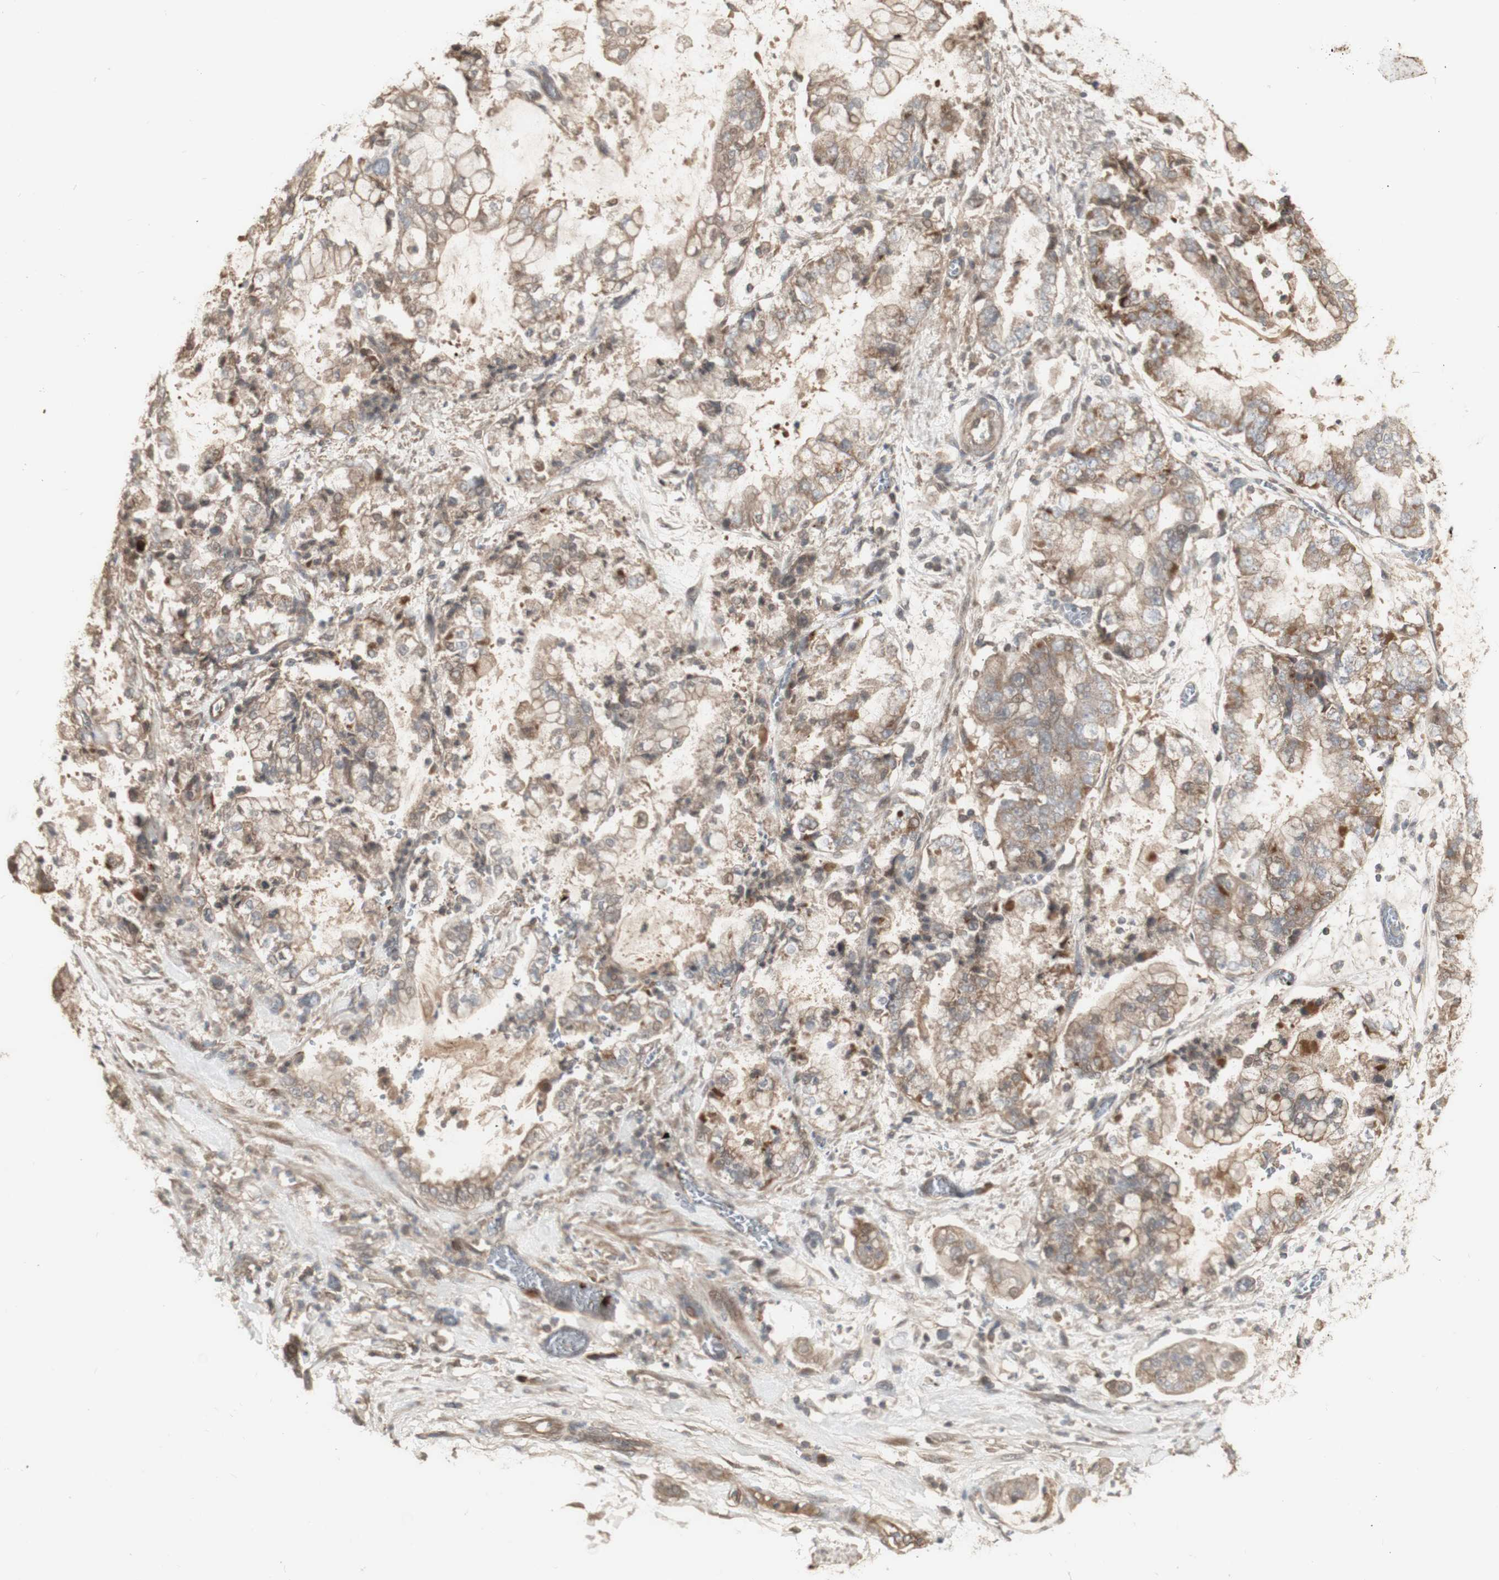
{"staining": {"intensity": "weak", "quantity": ">75%", "location": "cytoplasmic/membranous"}, "tissue": "stomach cancer", "cell_type": "Tumor cells", "image_type": "cancer", "snomed": [{"axis": "morphology", "description": "Adenocarcinoma, NOS"}, {"axis": "topography", "description": "Stomach"}], "caption": "About >75% of tumor cells in human stomach adenocarcinoma reveal weak cytoplasmic/membranous protein positivity as visualized by brown immunohistochemical staining.", "gene": "ALOX12", "patient": {"sex": "male", "age": 76}}